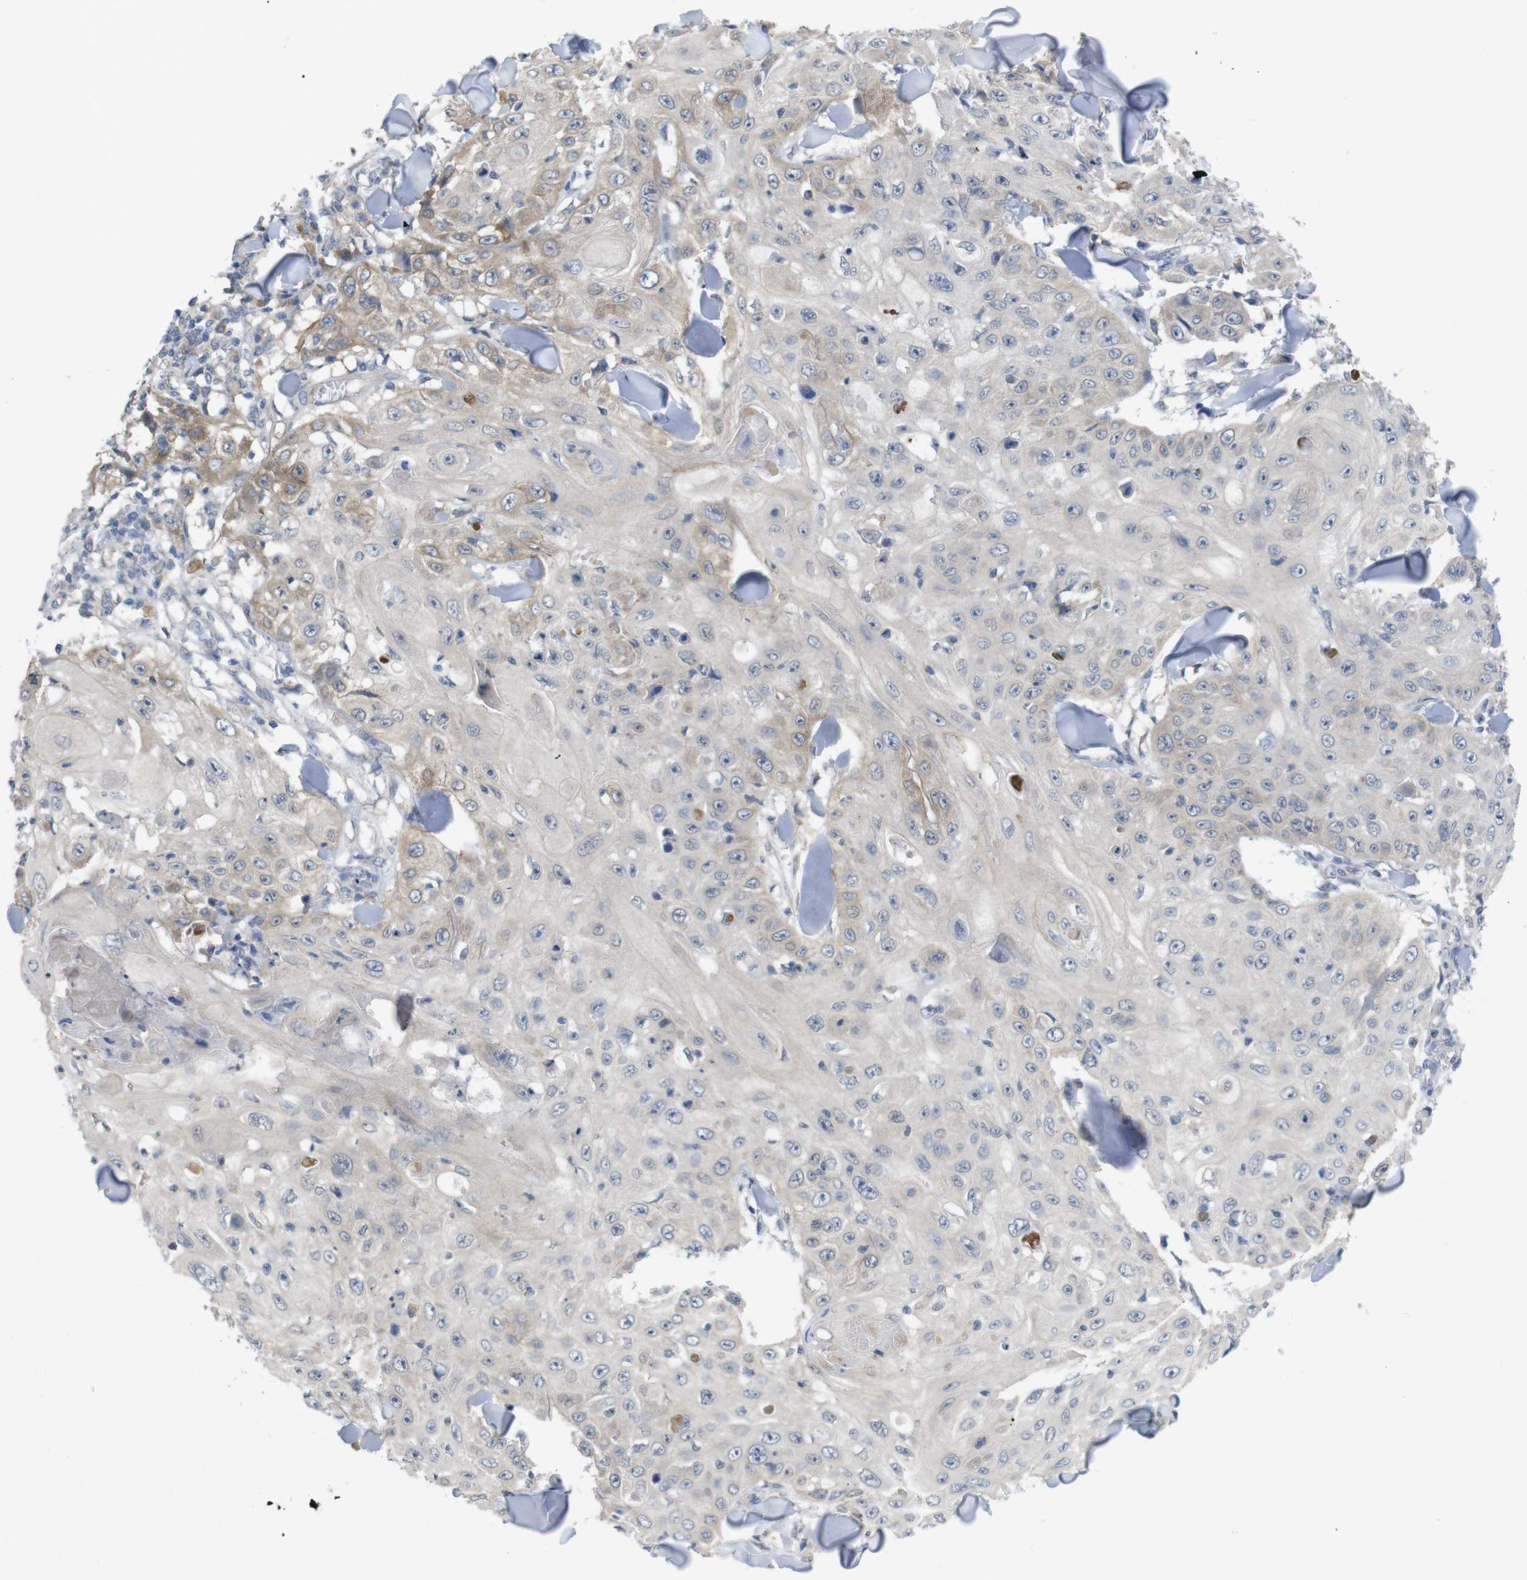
{"staining": {"intensity": "moderate", "quantity": "<25%", "location": "cytoplasmic/membranous"}, "tissue": "skin cancer", "cell_type": "Tumor cells", "image_type": "cancer", "snomed": [{"axis": "morphology", "description": "Squamous cell carcinoma, NOS"}, {"axis": "topography", "description": "Skin"}], "caption": "Human skin cancer (squamous cell carcinoma) stained with a protein marker reveals moderate staining in tumor cells.", "gene": "BCAR3", "patient": {"sex": "male", "age": 86}}